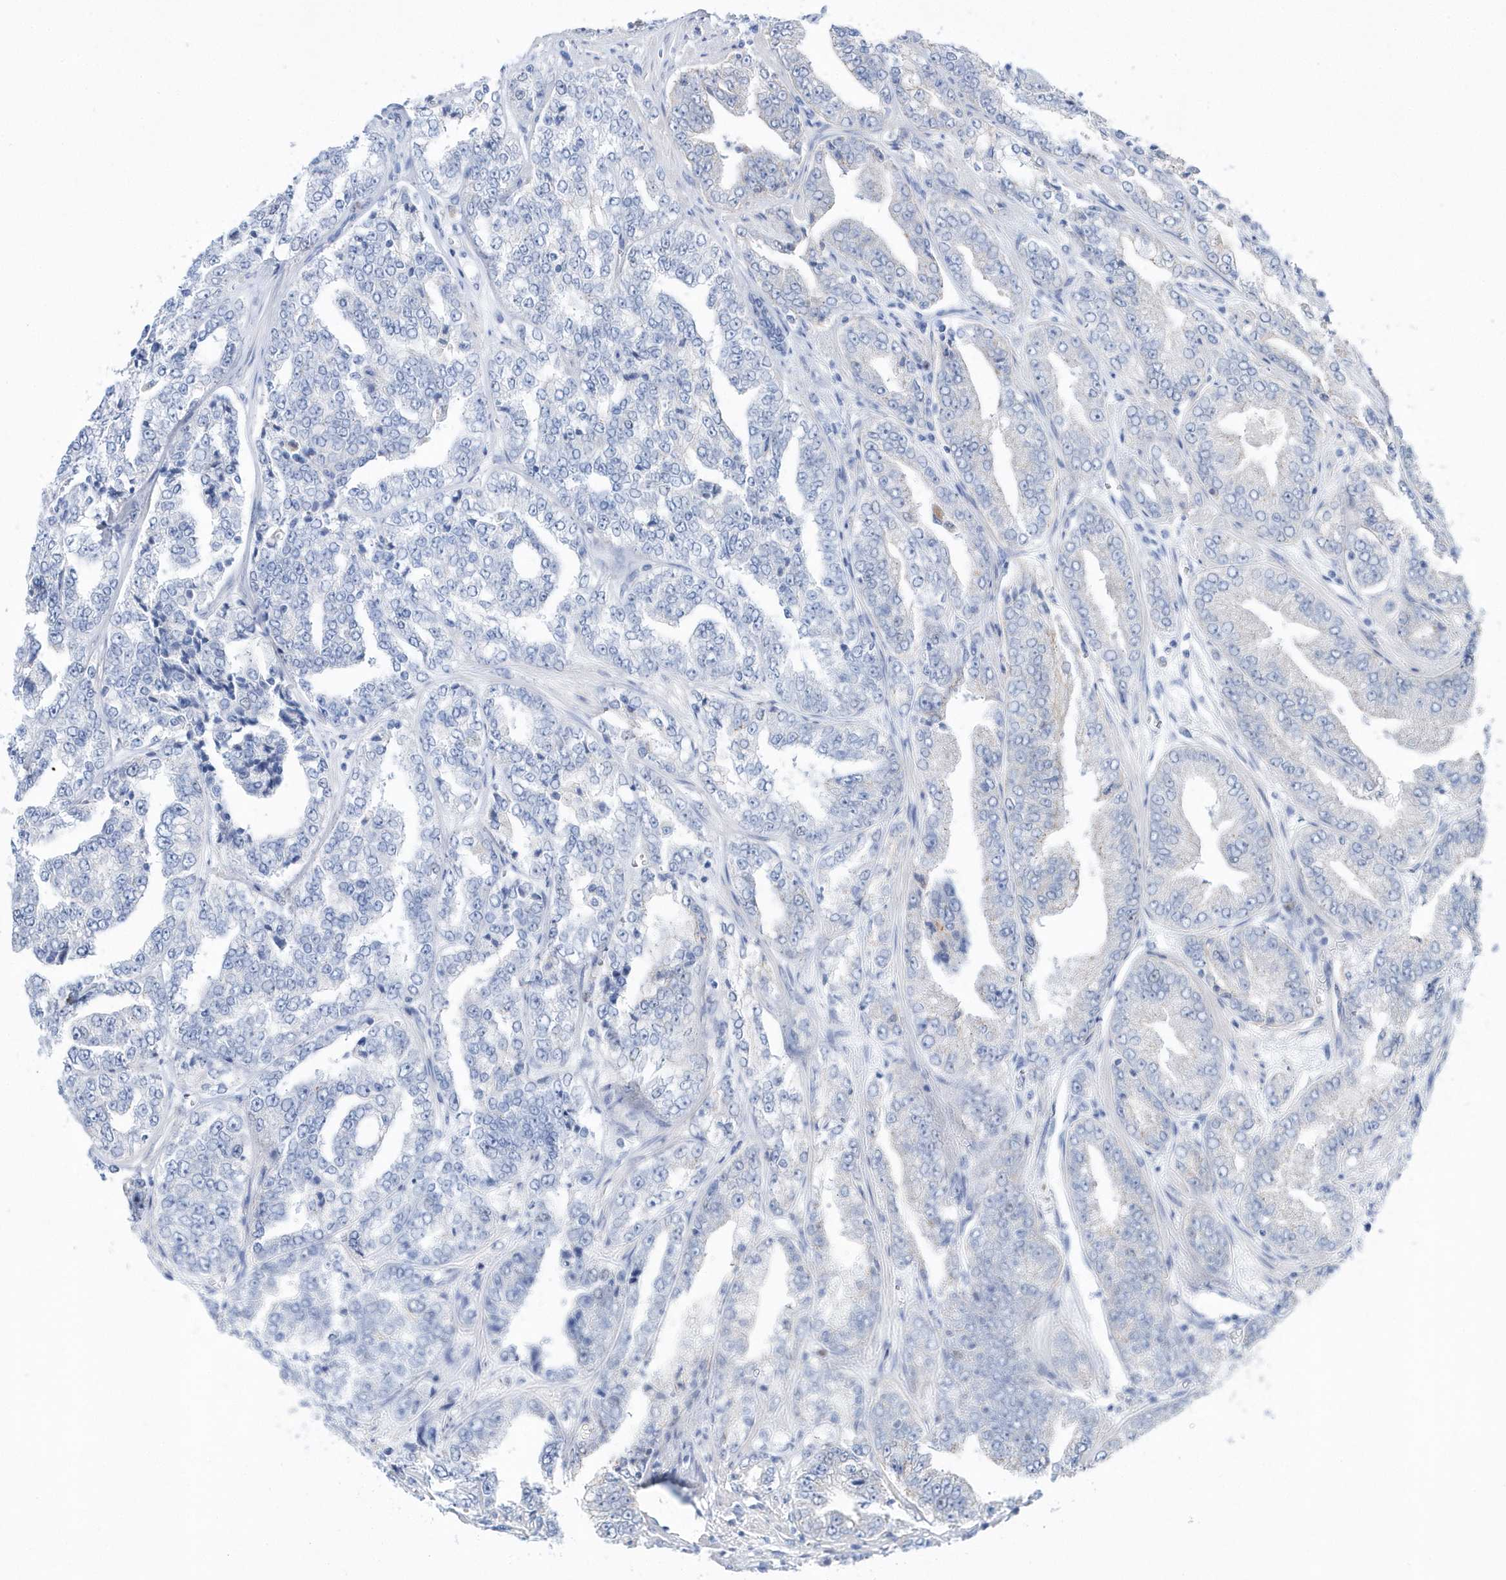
{"staining": {"intensity": "negative", "quantity": "none", "location": "none"}, "tissue": "prostate cancer", "cell_type": "Tumor cells", "image_type": "cancer", "snomed": [{"axis": "morphology", "description": "Adenocarcinoma, High grade"}, {"axis": "topography", "description": "Prostate"}], "caption": "Human prostate adenocarcinoma (high-grade) stained for a protein using immunohistochemistry displays no expression in tumor cells.", "gene": "TMCO6", "patient": {"sex": "male", "age": 71}}